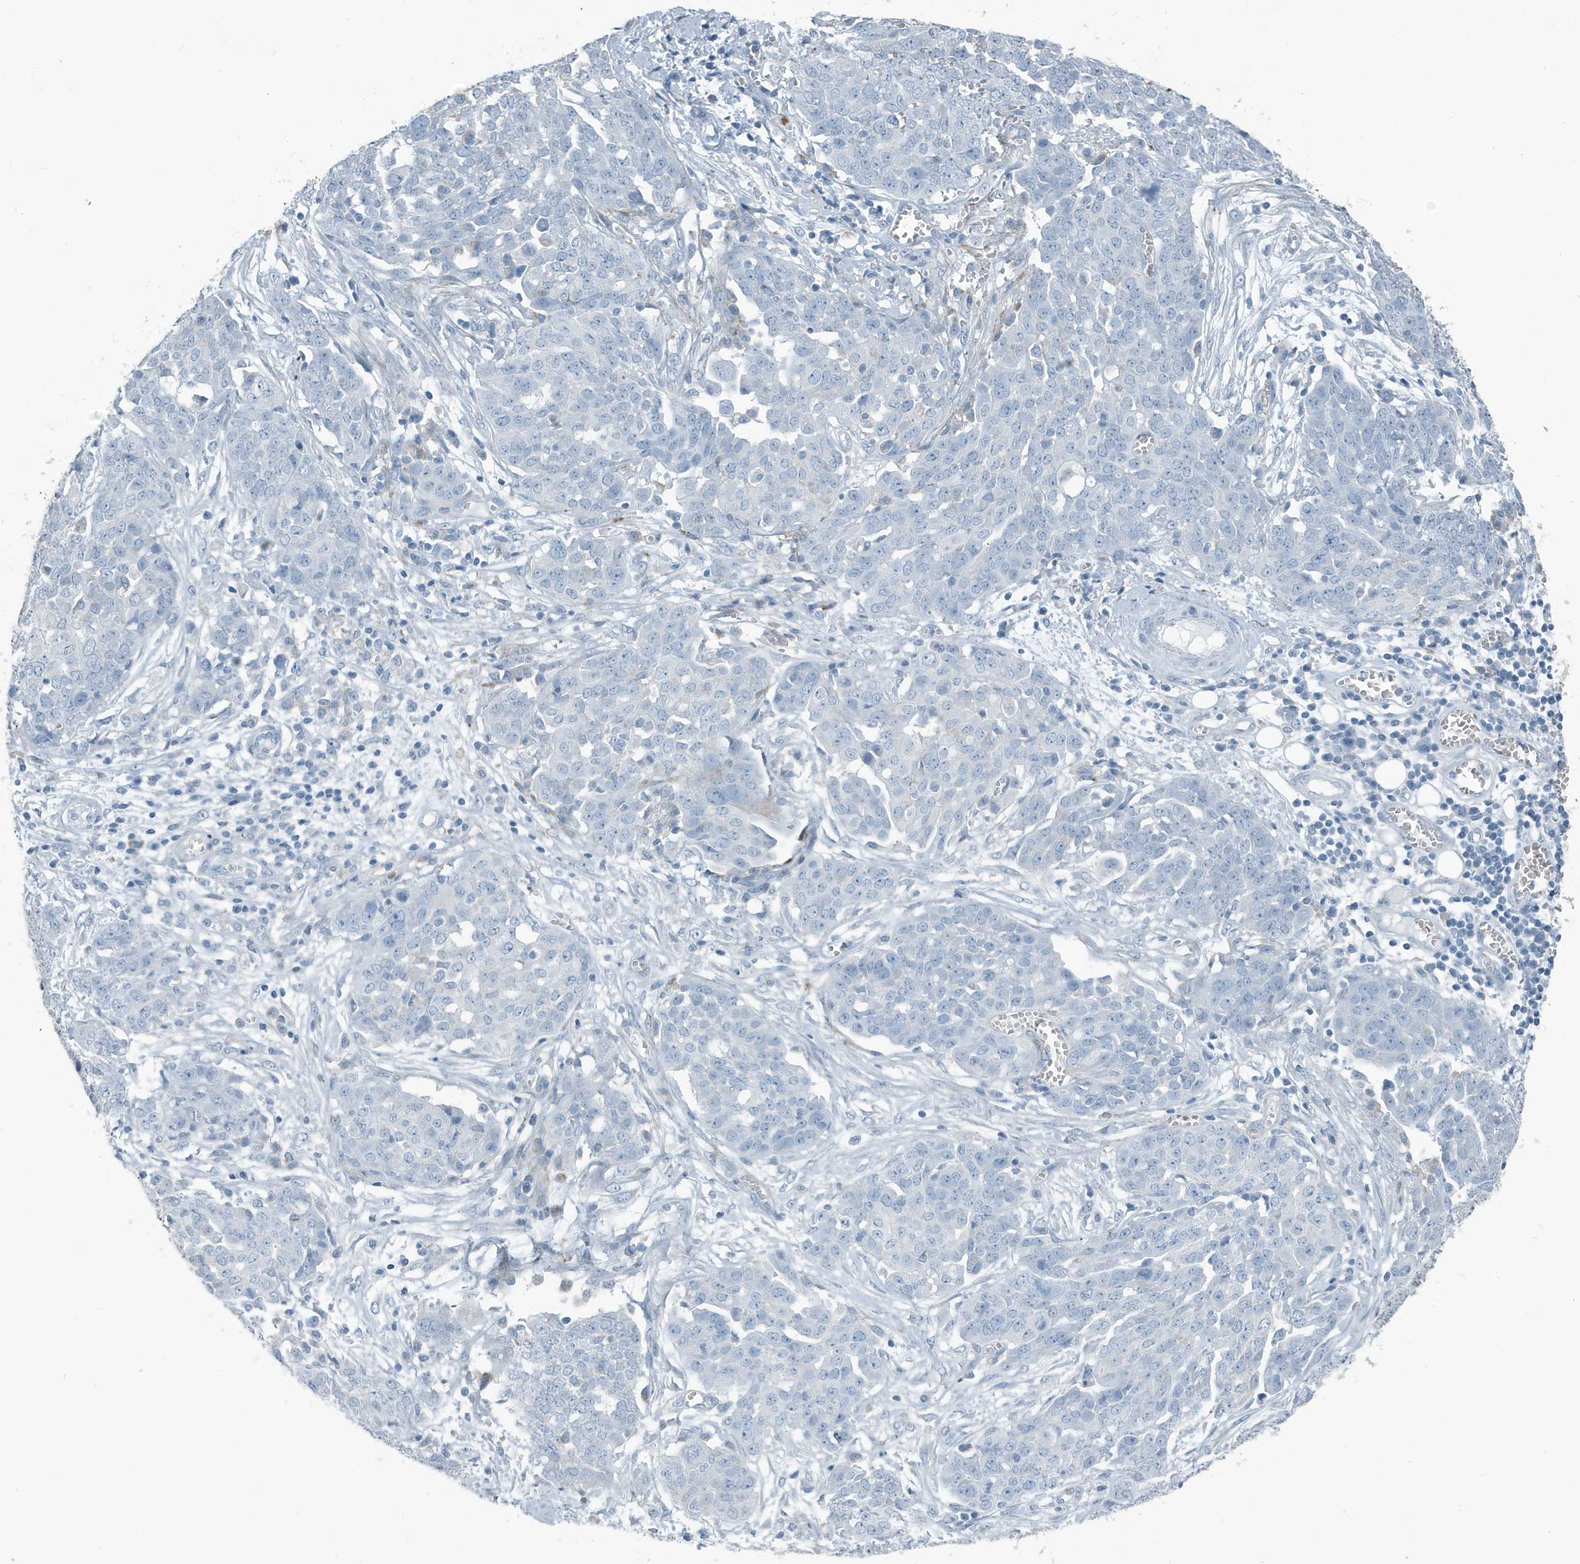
{"staining": {"intensity": "negative", "quantity": "none", "location": "none"}, "tissue": "ovarian cancer", "cell_type": "Tumor cells", "image_type": "cancer", "snomed": [{"axis": "morphology", "description": "Cystadenocarcinoma, serous, NOS"}, {"axis": "topography", "description": "Soft tissue"}, {"axis": "topography", "description": "Ovary"}], "caption": "Ovarian cancer (serous cystadenocarcinoma) was stained to show a protein in brown. There is no significant positivity in tumor cells.", "gene": "FAM162A", "patient": {"sex": "female", "age": 57}}